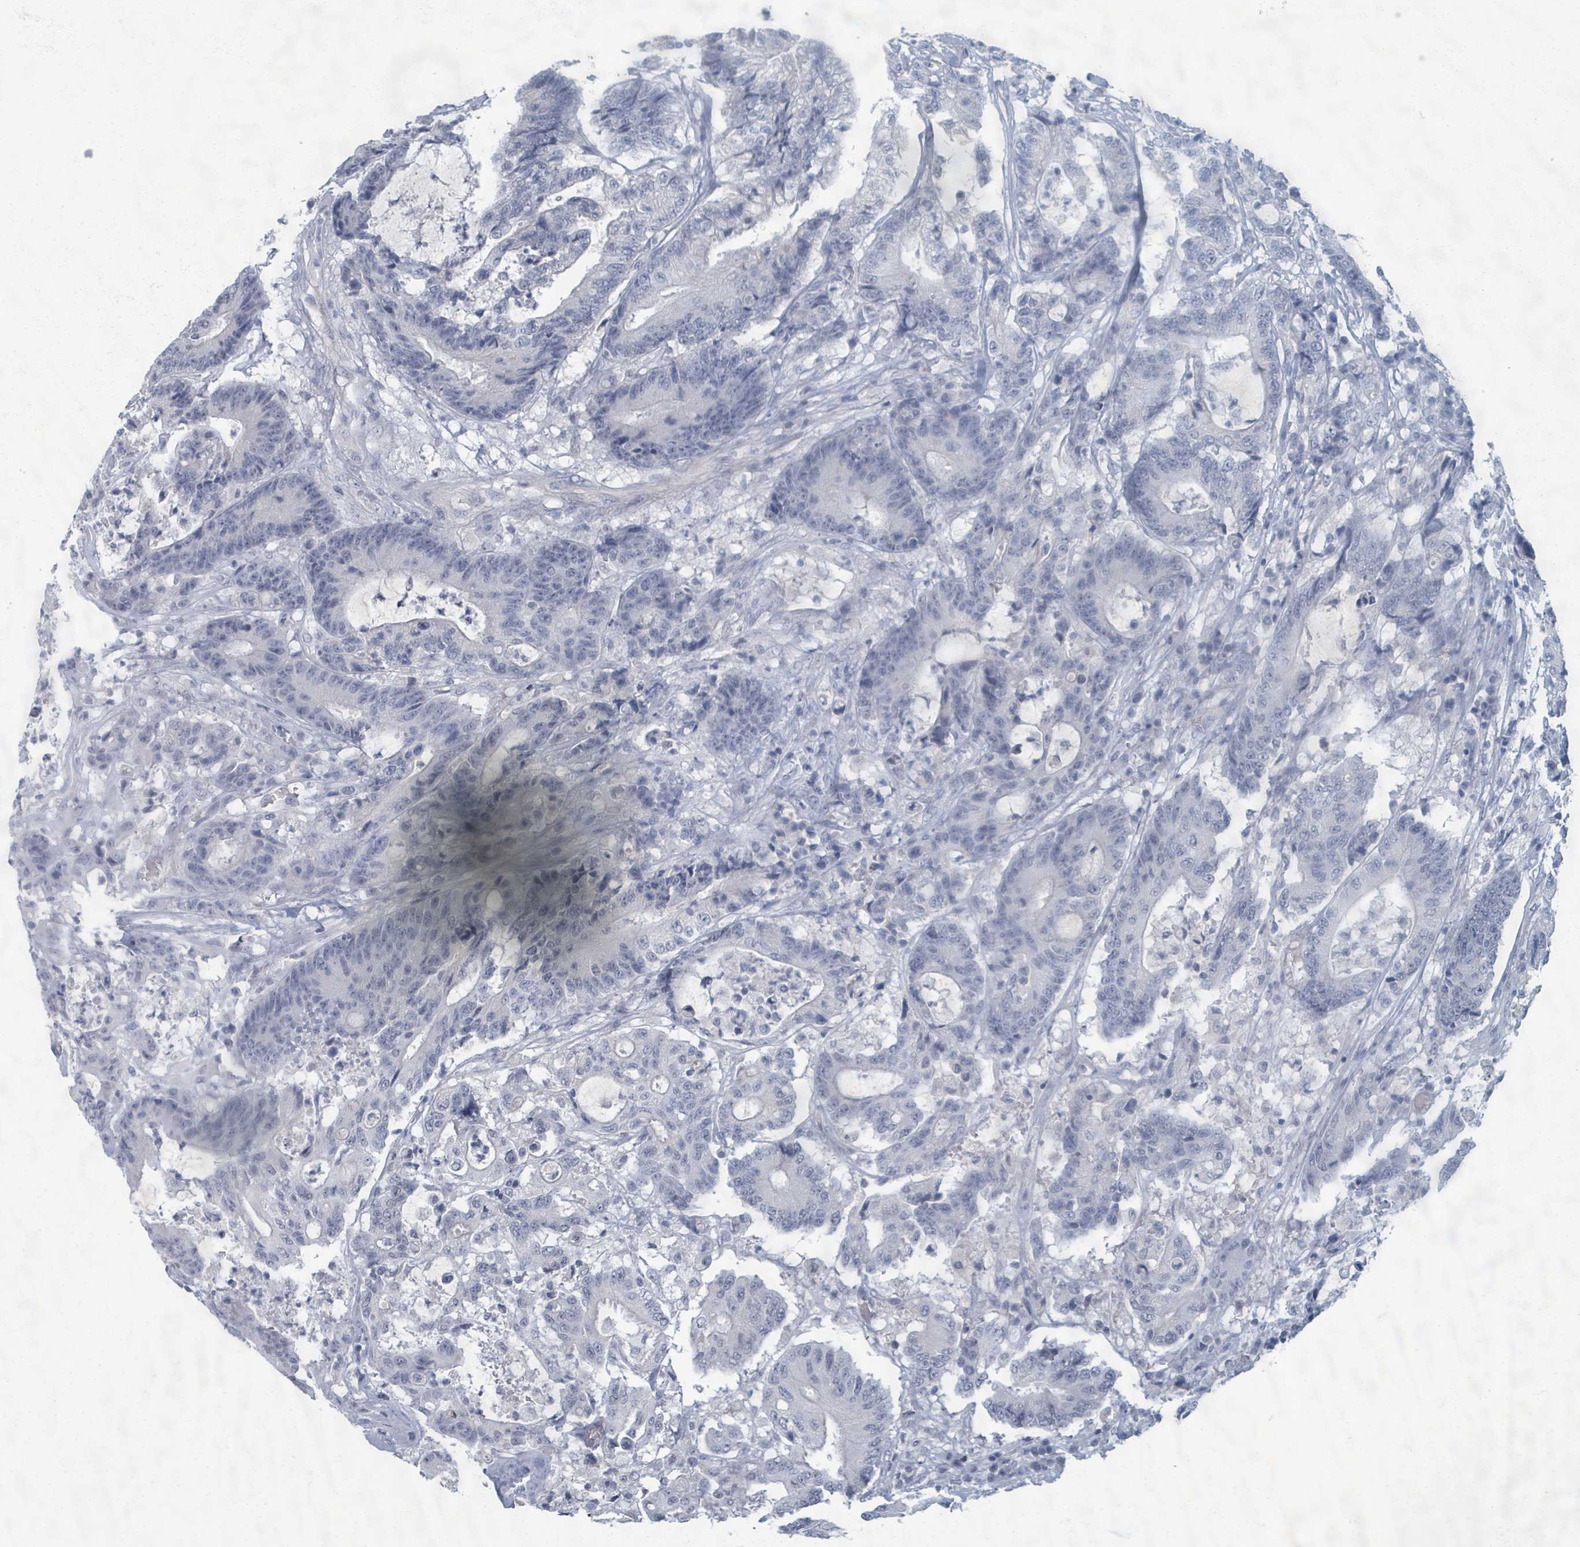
{"staining": {"intensity": "negative", "quantity": "none", "location": "none"}, "tissue": "colorectal cancer", "cell_type": "Tumor cells", "image_type": "cancer", "snomed": [{"axis": "morphology", "description": "Adenocarcinoma, NOS"}, {"axis": "topography", "description": "Colon"}], "caption": "The image displays no staining of tumor cells in adenocarcinoma (colorectal).", "gene": "WNT11", "patient": {"sex": "female", "age": 84}}